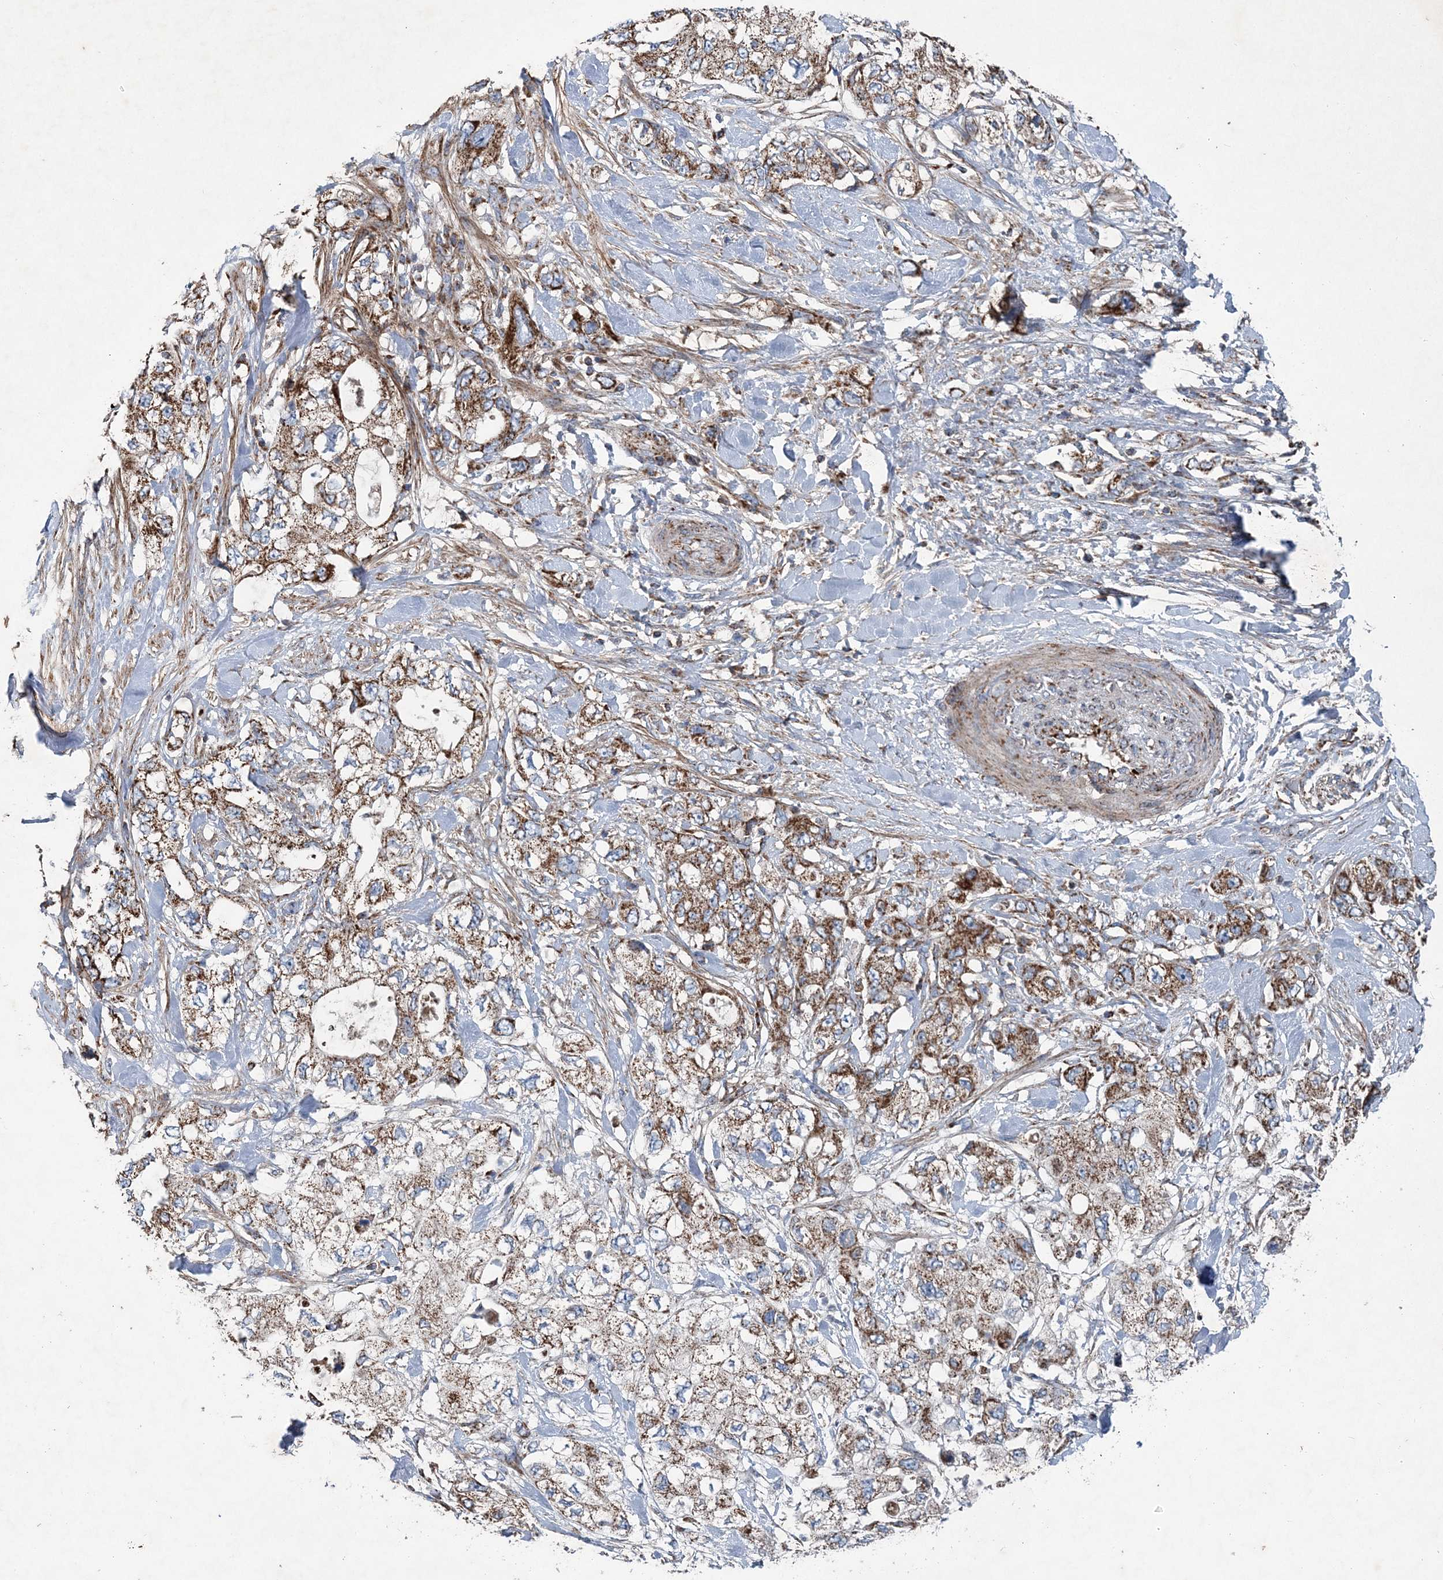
{"staining": {"intensity": "moderate", "quantity": ">75%", "location": "cytoplasmic/membranous"}, "tissue": "pancreatic cancer", "cell_type": "Tumor cells", "image_type": "cancer", "snomed": [{"axis": "morphology", "description": "Adenocarcinoma, NOS"}, {"axis": "topography", "description": "Pancreas"}], "caption": "Tumor cells display moderate cytoplasmic/membranous positivity in approximately >75% of cells in pancreatic cancer (adenocarcinoma).", "gene": "SPAG16", "patient": {"sex": "female", "age": 73}}